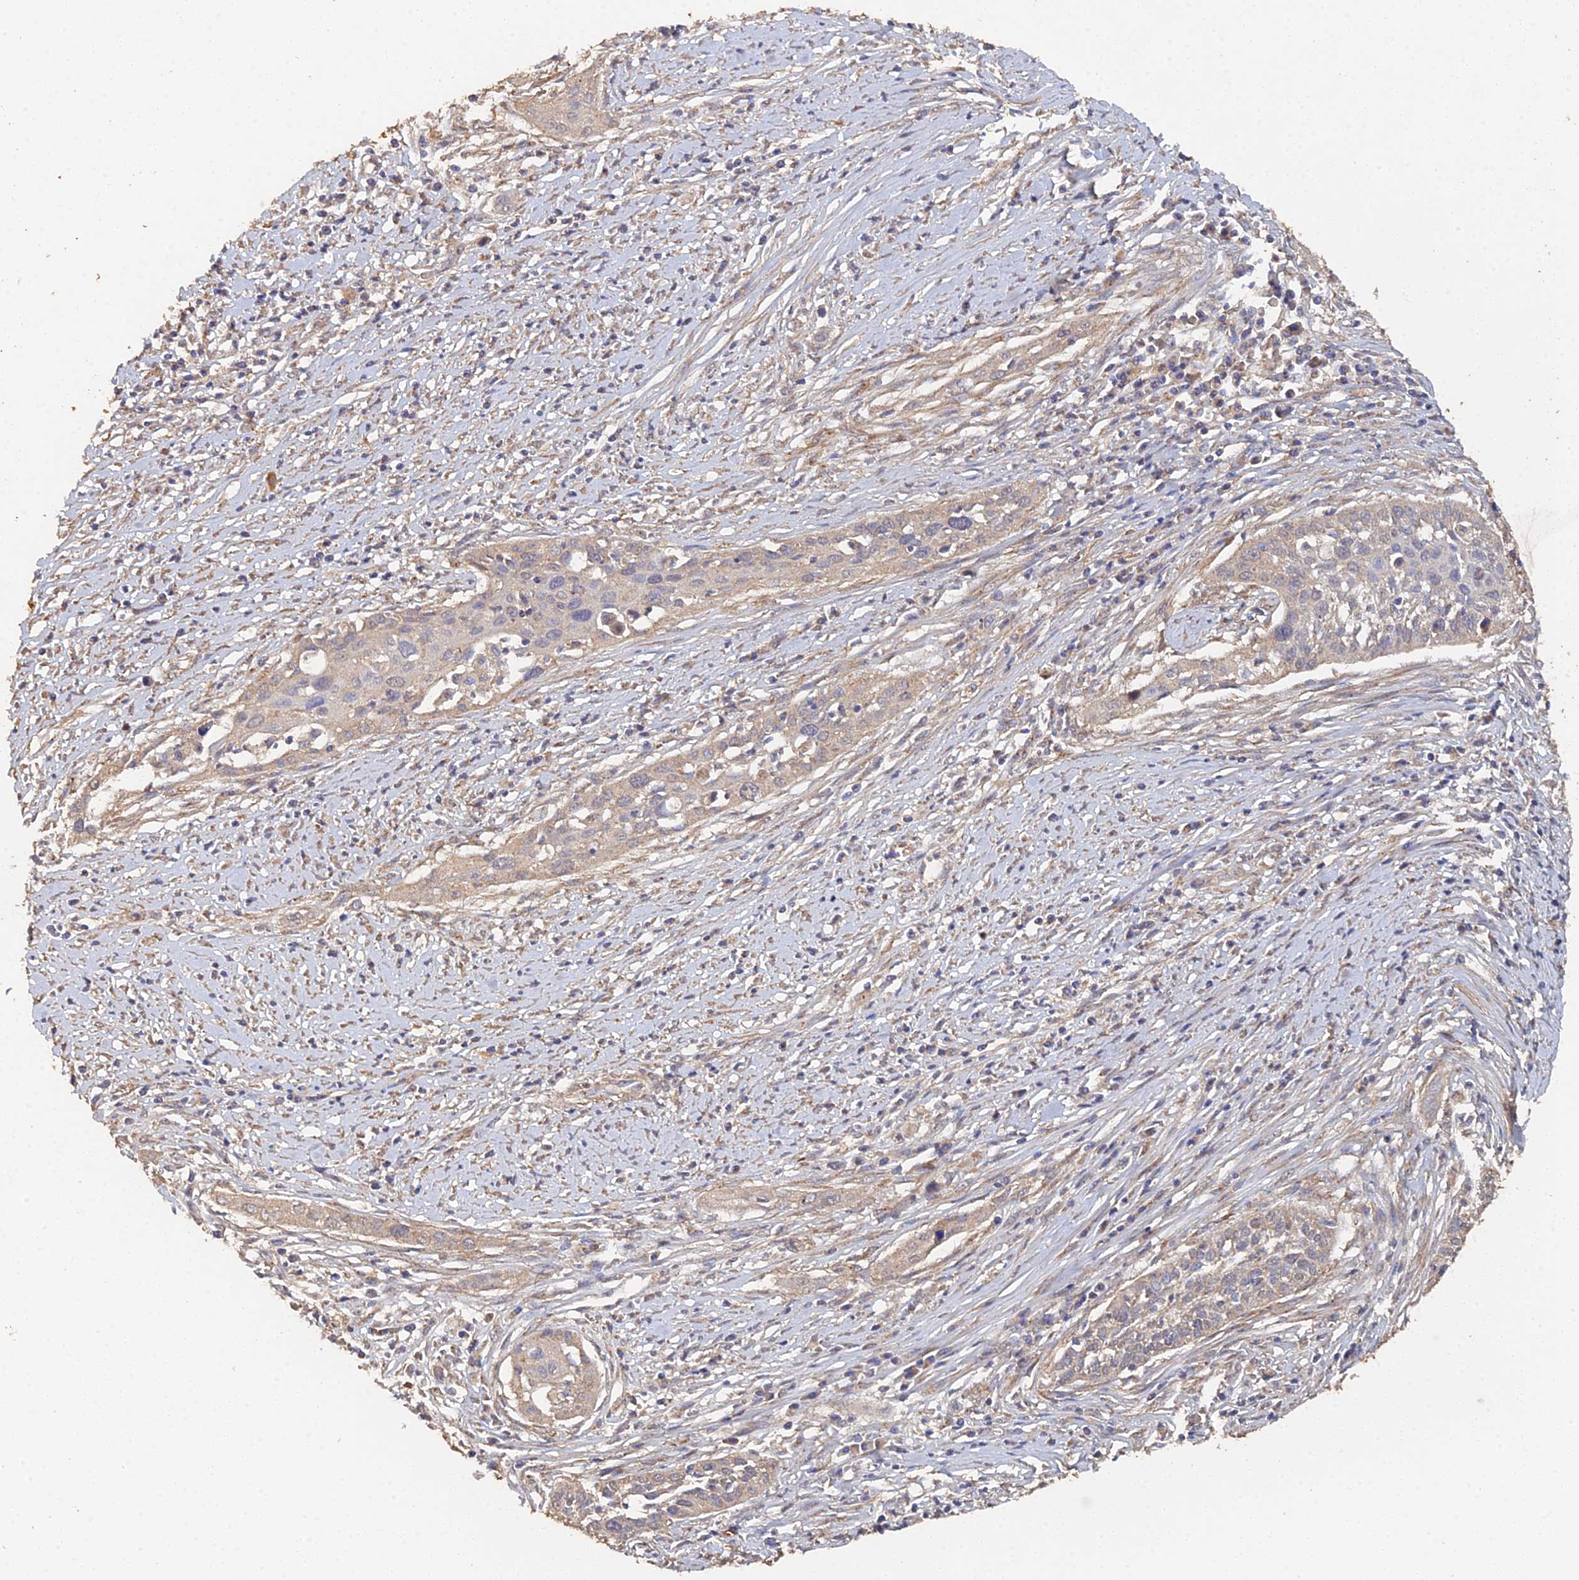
{"staining": {"intensity": "weak", "quantity": "25%-75%", "location": "cytoplasmic/membranous"}, "tissue": "cervical cancer", "cell_type": "Tumor cells", "image_type": "cancer", "snomed": [{"axis": "morphology", "description": "Squamous cell carcinoma, NOS"}, {"axis": "topography", "description": "Cervix"}], "caption": "Squamous cell carcinoma (cervical) stained with IHC exhibits weak cytoplasmic/membranous expression in approximately 25%-75% of tumor cells.", "gene": "SPANXN4", "patient": {"sex": "female", "age": 34}}